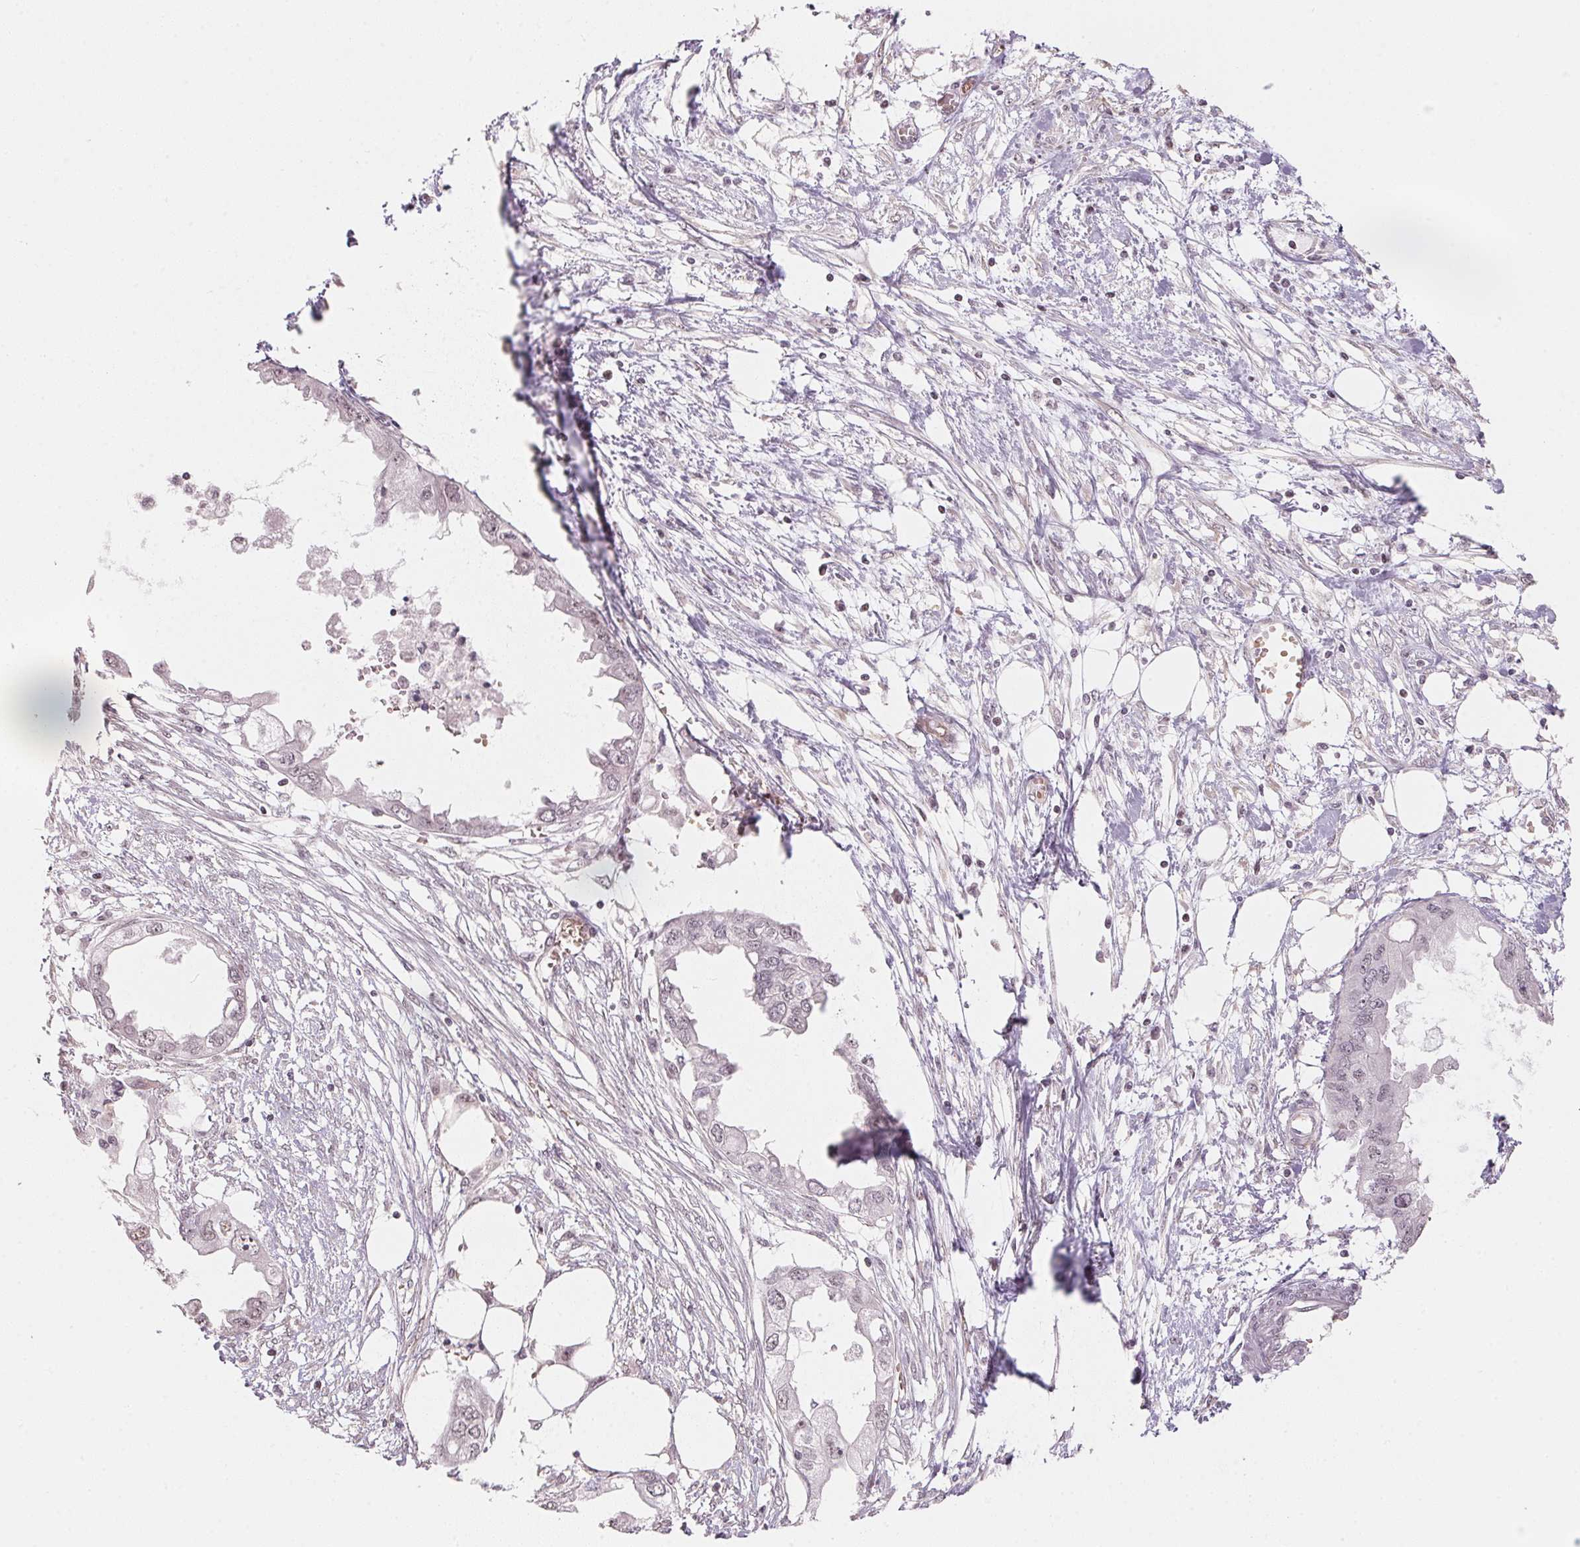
{"staining": {"intensity": "negative", "quantity": "none", "location": "none"}, "tissue": "endometrial cancer", "cell_type": "Tumor cells", "image_type": "cancer", "snomed": [{"axis": "morphology", "description": "Adenocarcinoma, NOS"}, {"axis": "morphology", "description": "Adenocarcinoma, metastatic, NOS"}, {"axis": "topography", "description": "Adipose tissue"}, {"axis": "topography", "description": "Endometrium"}], "caption": "Micrograph shows no significant protein expression in tumor cells of endometrial cancer (metastatic adenocarcinoma).", "gene": "KAT6A", "patient": {"sex": "female", "age": 67}}